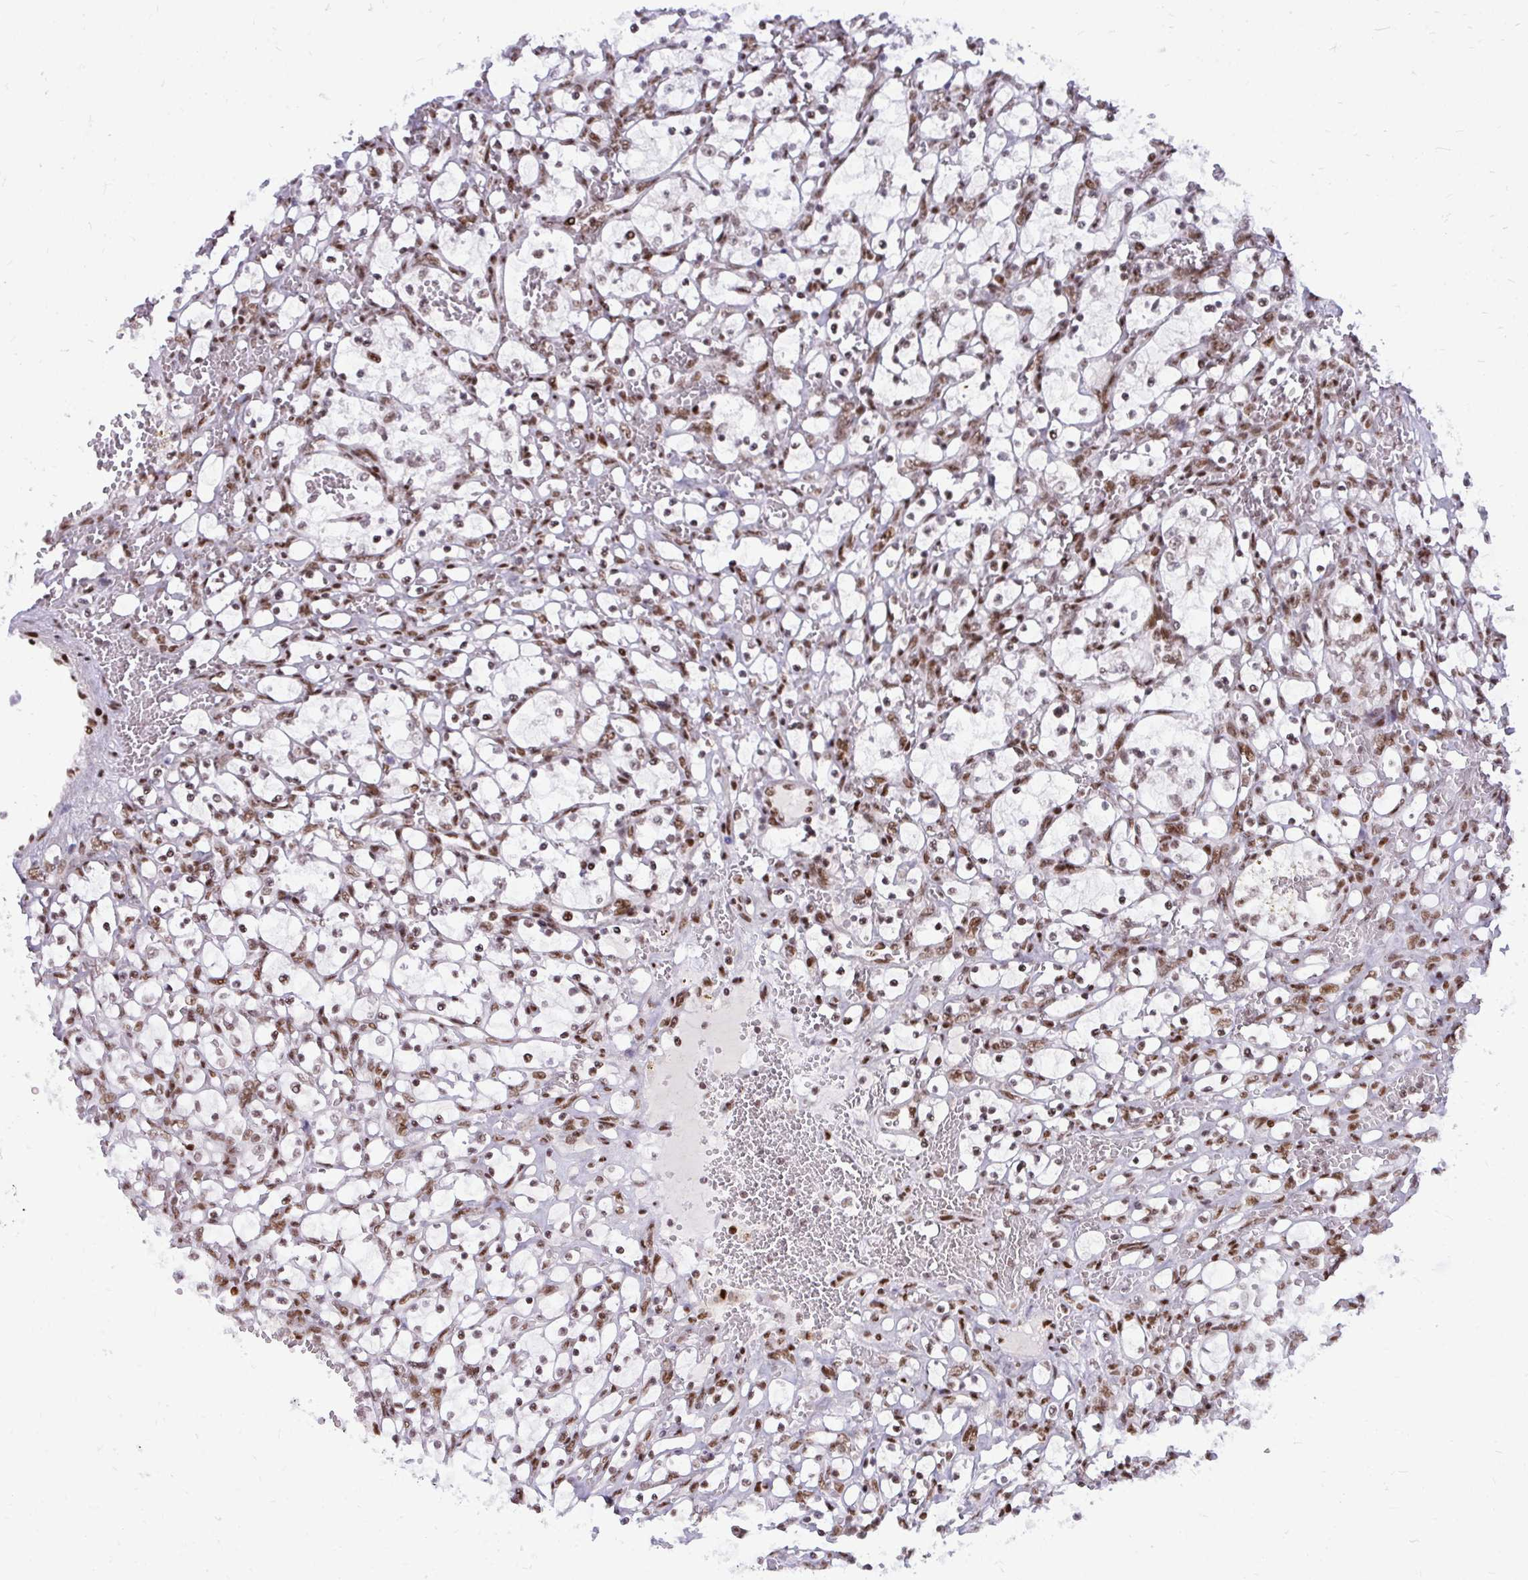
{"staining": {"intensity": "weak", "quantity": "25%-75%", "location": "nuclear"}, "tissue": "renal cancer", "cell_type": "Tumor cells", "image_type": "cancer", "snomed": [{"axis": "morphology", "description": "Adenocarcinoma, NOS"}, {"axis": "topography", "description": "Kidney"}], "caption": "The histopathology image displays a brown stain indicating the presence of a protein in the nuclear of tumor cells in adenocarcinoma (renal).", "gene": "CDYL", "patient": {"sex": "female", "age": 69}}